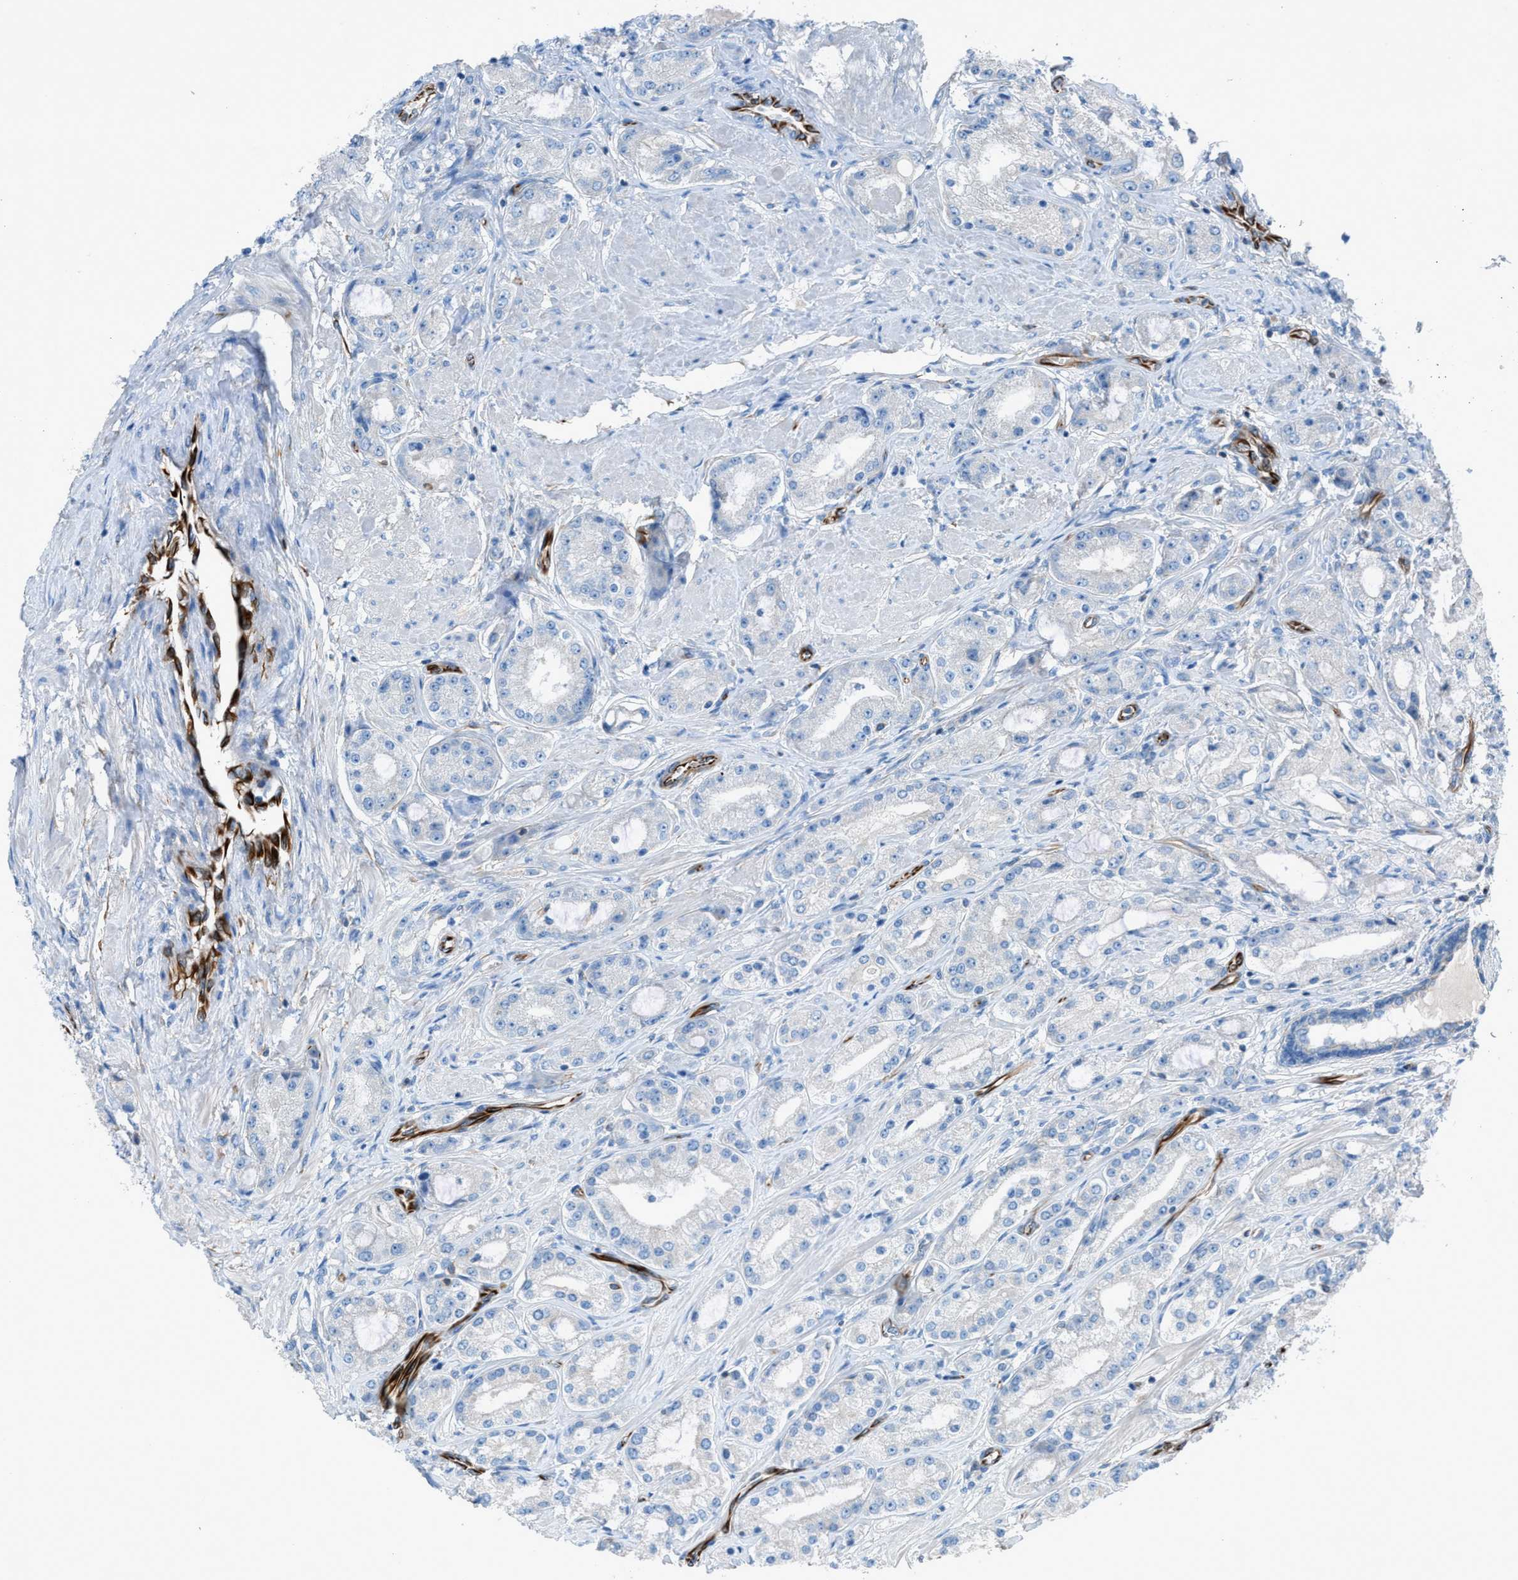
{"staining": {"intensity": "negative", "quantity": "none", "location": "none"}, "tissue": "prostate cancer", "cell_type": "Tumor cells", "image_type": "cancer", "snomed": [{"axis": "morphology", "description": "Adenocarcinoma, Low grade"}, {"axis": "topography", "description": "Prostate"}], "caption": "High power microscopy image of an IHC image of prostate low-grade adenocarcinoma, revealing no significant expression in tumor cells.", "gene": "CABP7", "patient": {"sex": "male", "age": 63}}